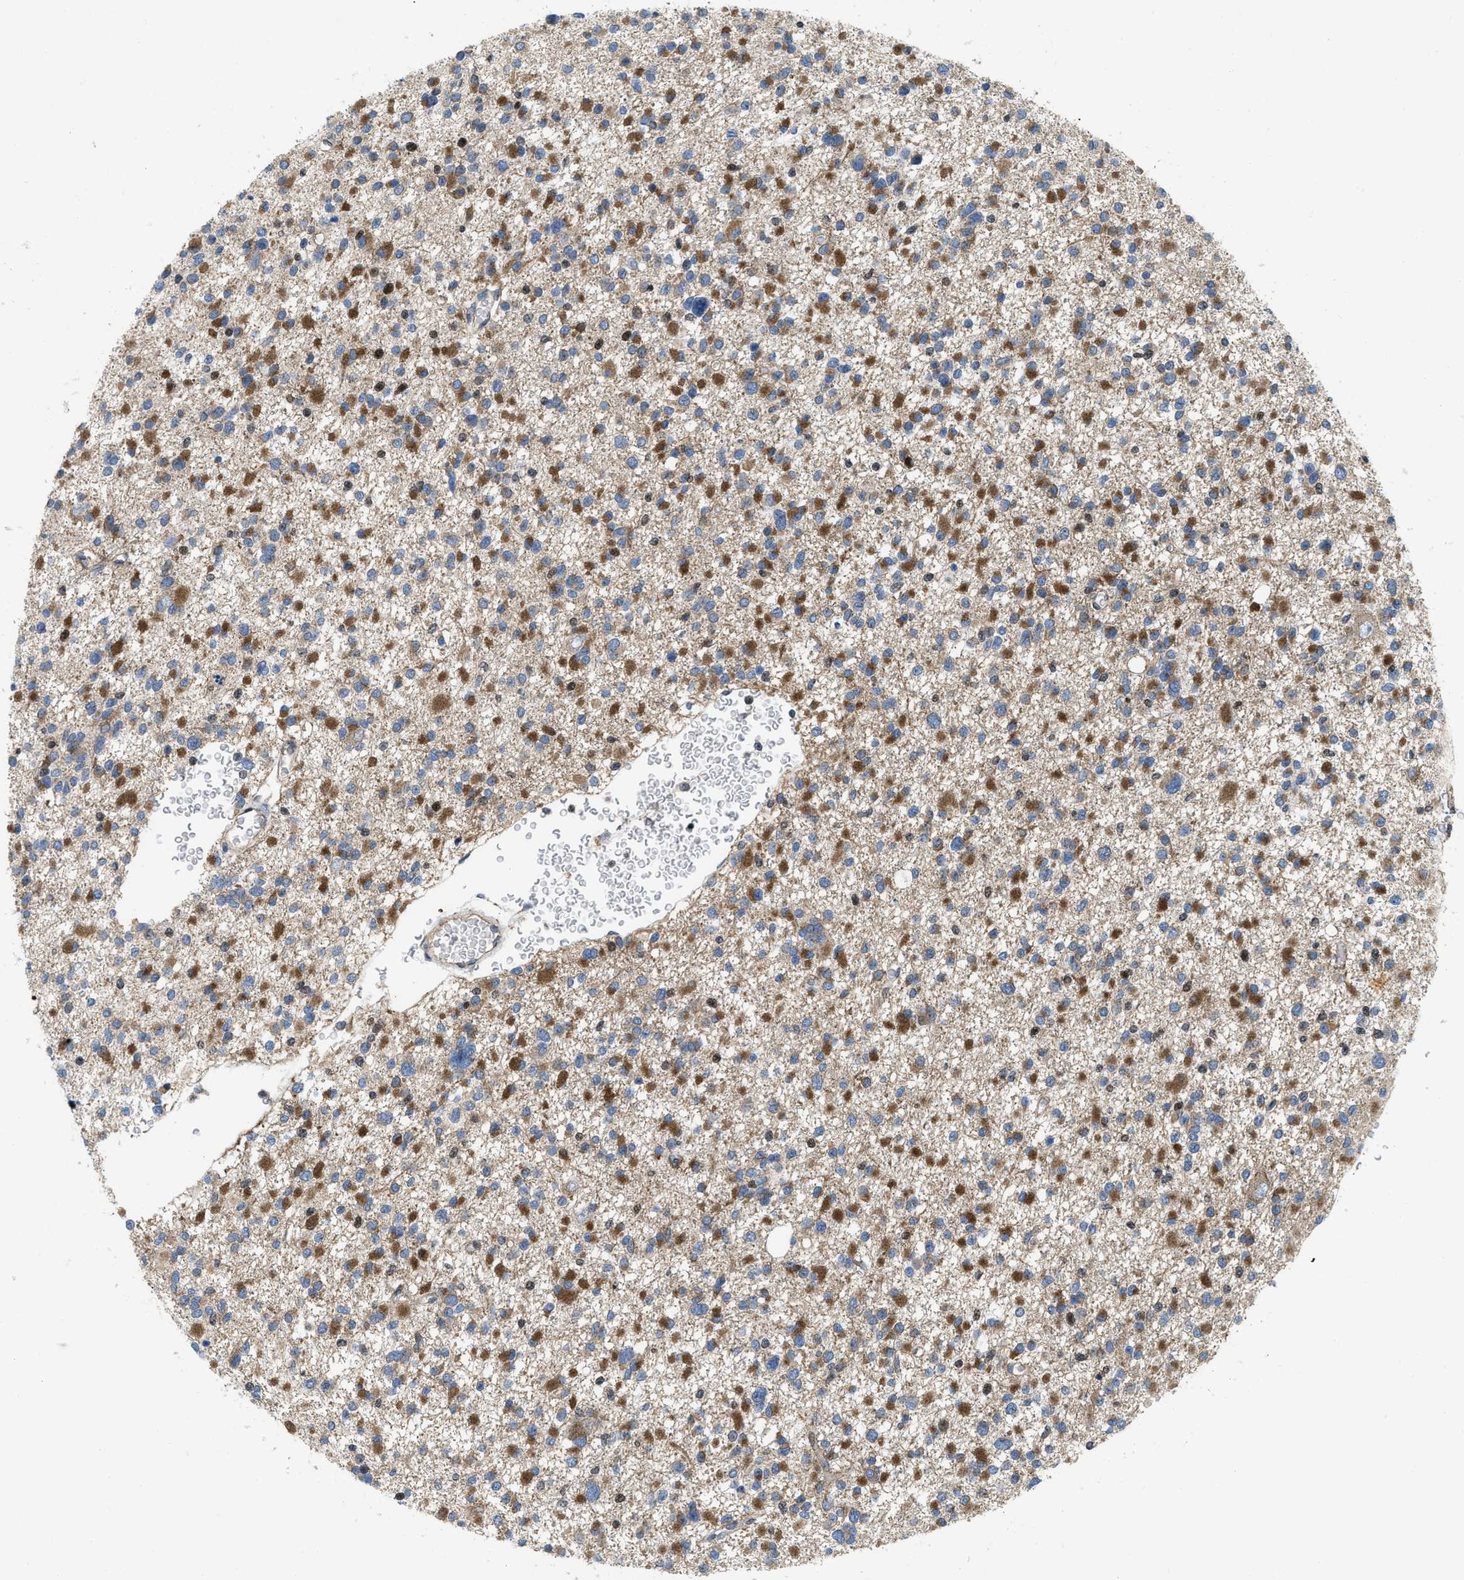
{"staining": {"intensity": "moderate", "quantity": ">75%", "location": "cytoplasmic/membranous"}, "tissue": "glioma", "cell_type": "Tumor cells", "image_type": "cancer", "snomed": [{"axis": "morphology", "description": "Glioma, malignant, Low grade"}, {"axis": "topography", "description": "Brain"}], "caption": "The histopathology image demonstrates a brown stain indicating the presence of a protein in the cytoplasmic/membranous of tumor cells in glioma. (Brightfield microscopy of DAB IHC at high magnification).", "gene": "PPP2CB", "patient": {"sex": "female", "age": 22}}